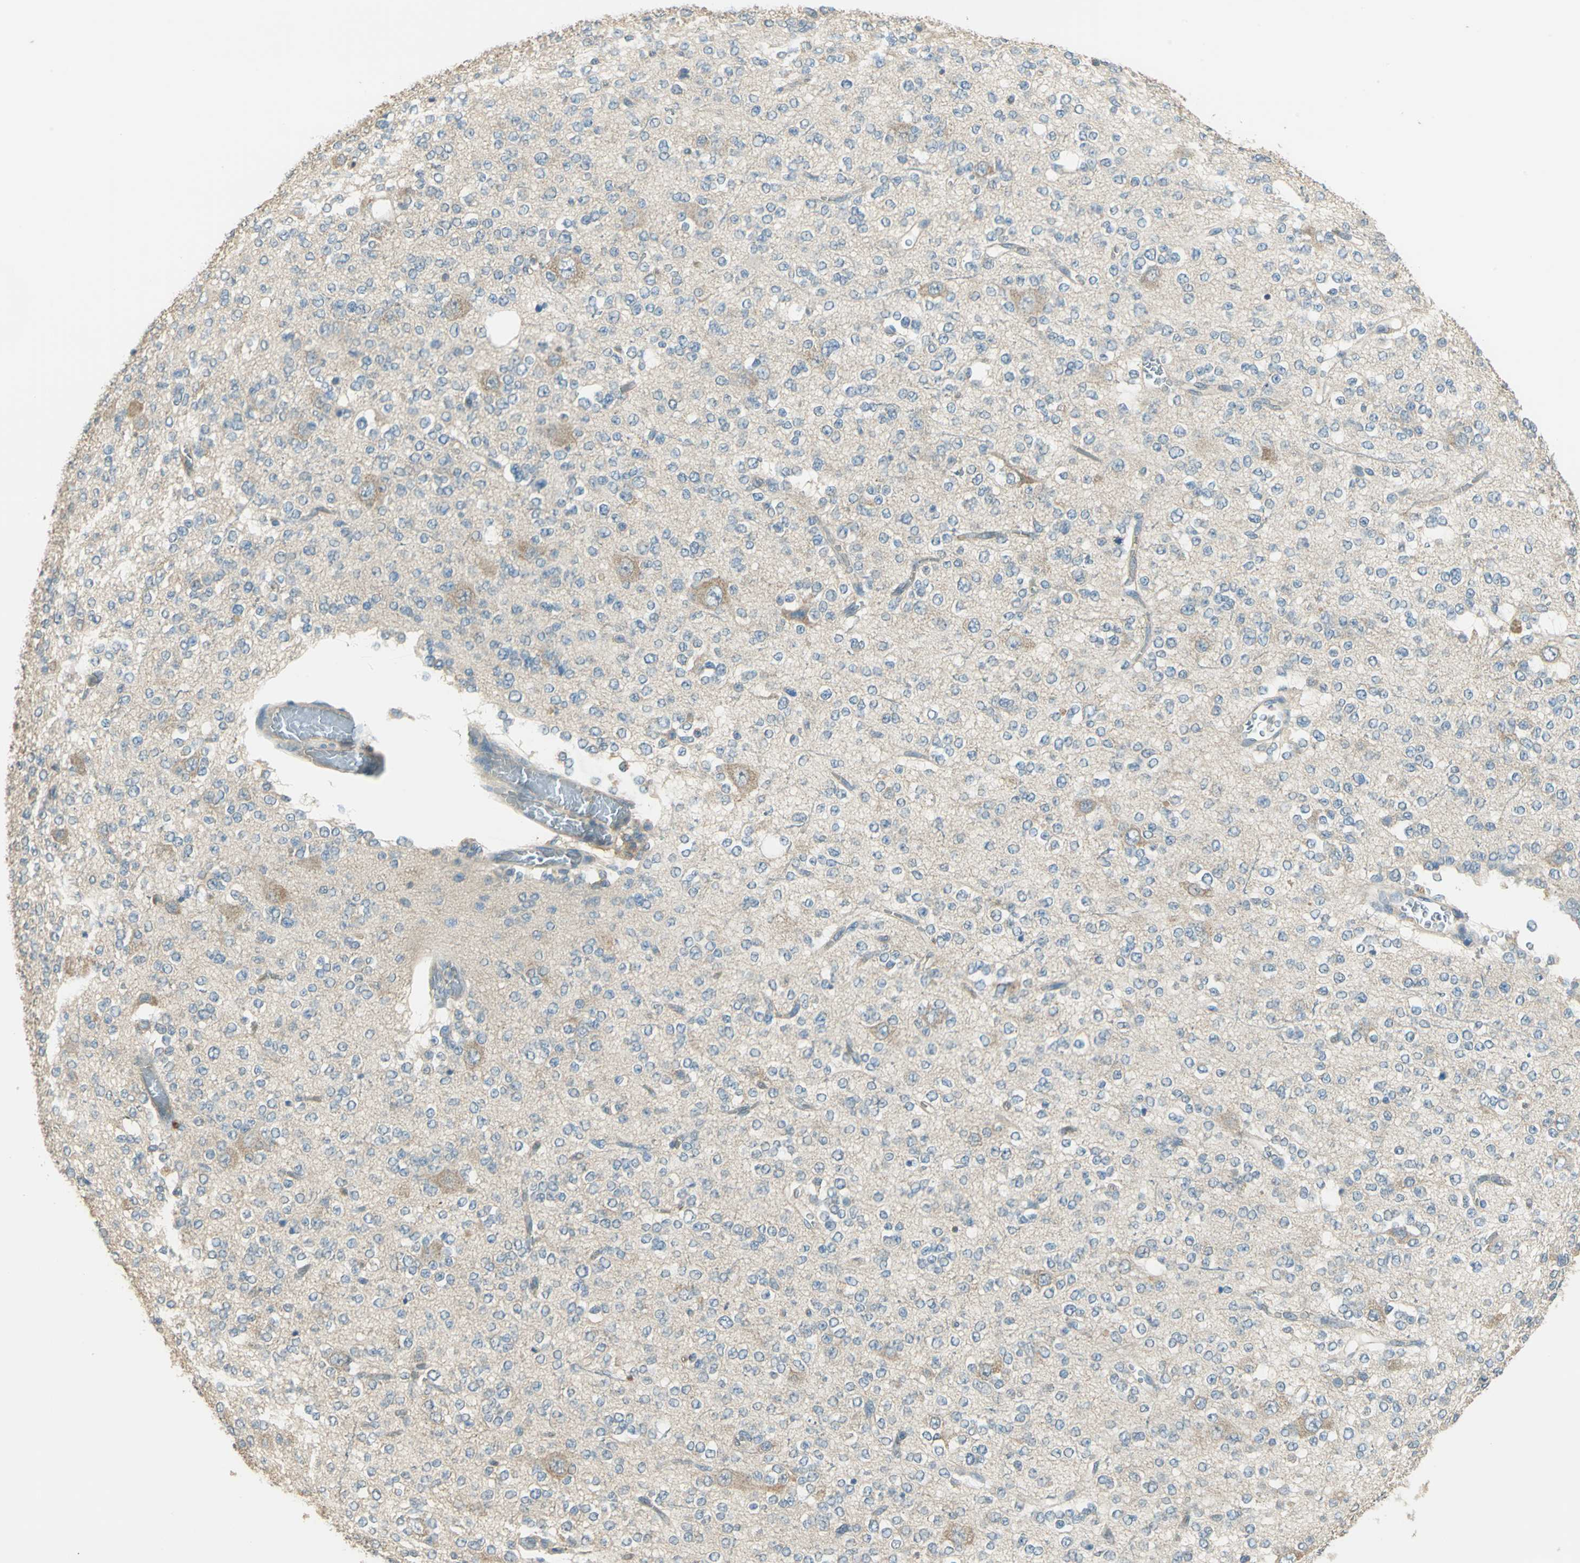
{"staining": {"intensity": "weak", "quantity": "25%-75%", "location": "cytoplasmic/membranous"}, "tissue": "glioma", "cell_type": "Tumor cells", "image_type": "cancer", "snomed": [{"axis": "morphology", "description": "Glioma, malignant, Low grade"}, {"axis": "topography", "description": "Brain"}], "caption": "A photomicrograph of human glioma stained for a protein exhibits weak cytoplasmic/membranous brown staining in tumor cells. (brown staining indicates protein expression, while blue staining denotes nuclei).", "gene": "SHC2", "patient": {"sex": "male", "age": 38}}